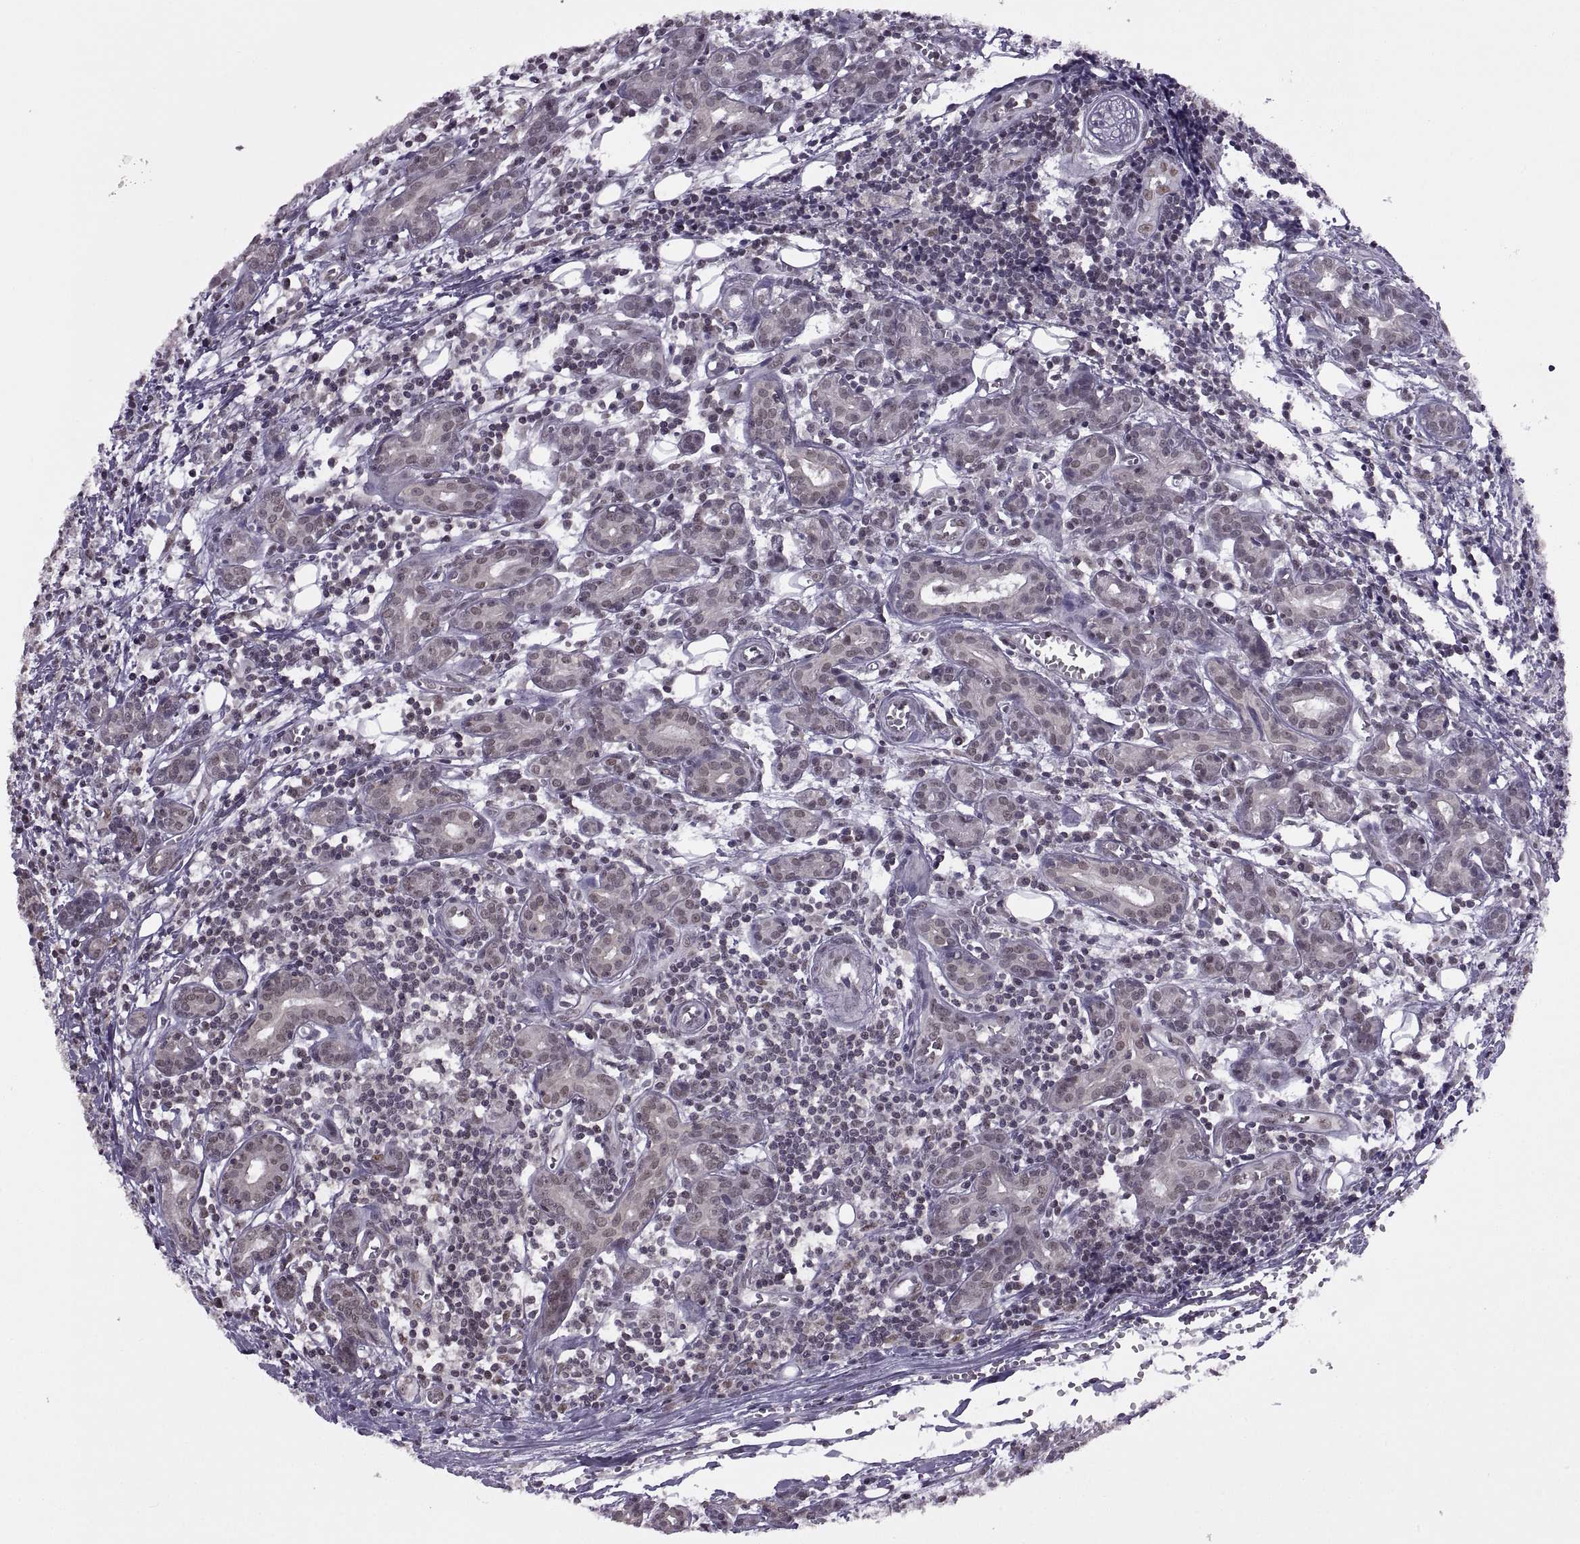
{"staining": {"intensity": "weak", "quantity": "<25%", "location": "nuclear"}, "tissue": "head and neck cancer", "cell_type": "Tumor cells", "image_type": "cancer", "snomed": [{"axis": "morphology", "description": "Adenocarcinoma, NOS"}, {"axis": "topography", "description": "Head-Neck"}], "caption": "IHC of human adenocarcinoma (head and neck) displays no staining in tumor cells.", "gene": "INTS3", "patient": {"sex": "male", "age": 76}}